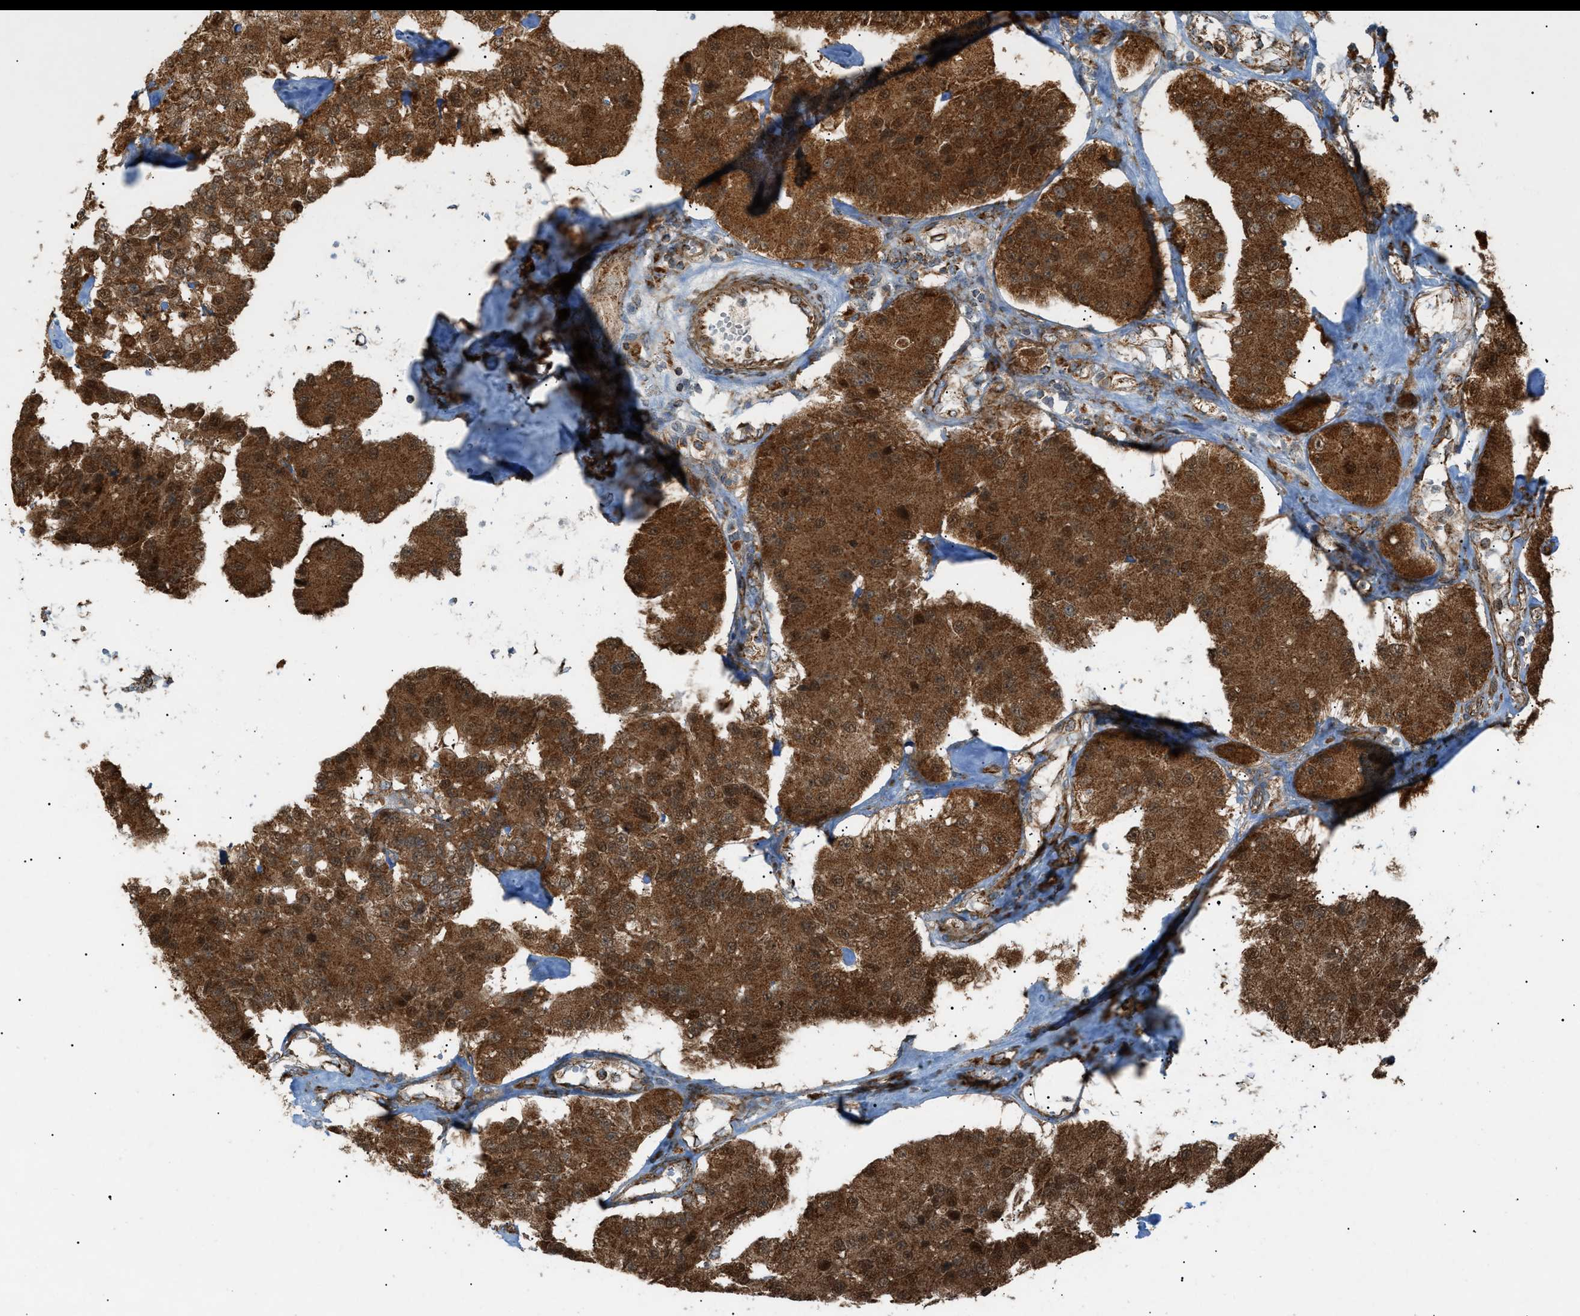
{"staining": {"intensity": "strong", "quantity": ">75%", "location": "cytoplasmic/membranous"}, "tissue": "carcinoid", "cell_type": "Tumor cells", "image_type": "cancer", "snomed": [{"axis": "morphology", "description": "Carcinoid, malignant, NOS"}, {"axis": "topography", "description": "Pancreas"}], "caption": "About >75% of tumor cells in malignant carcinoid show strong cytoplasmic/membranous protein expression as visualized by brown immunohistochemical staining.", "gene": "C1GALT1C1", "patient": {"sex": "male", "age": 41}}